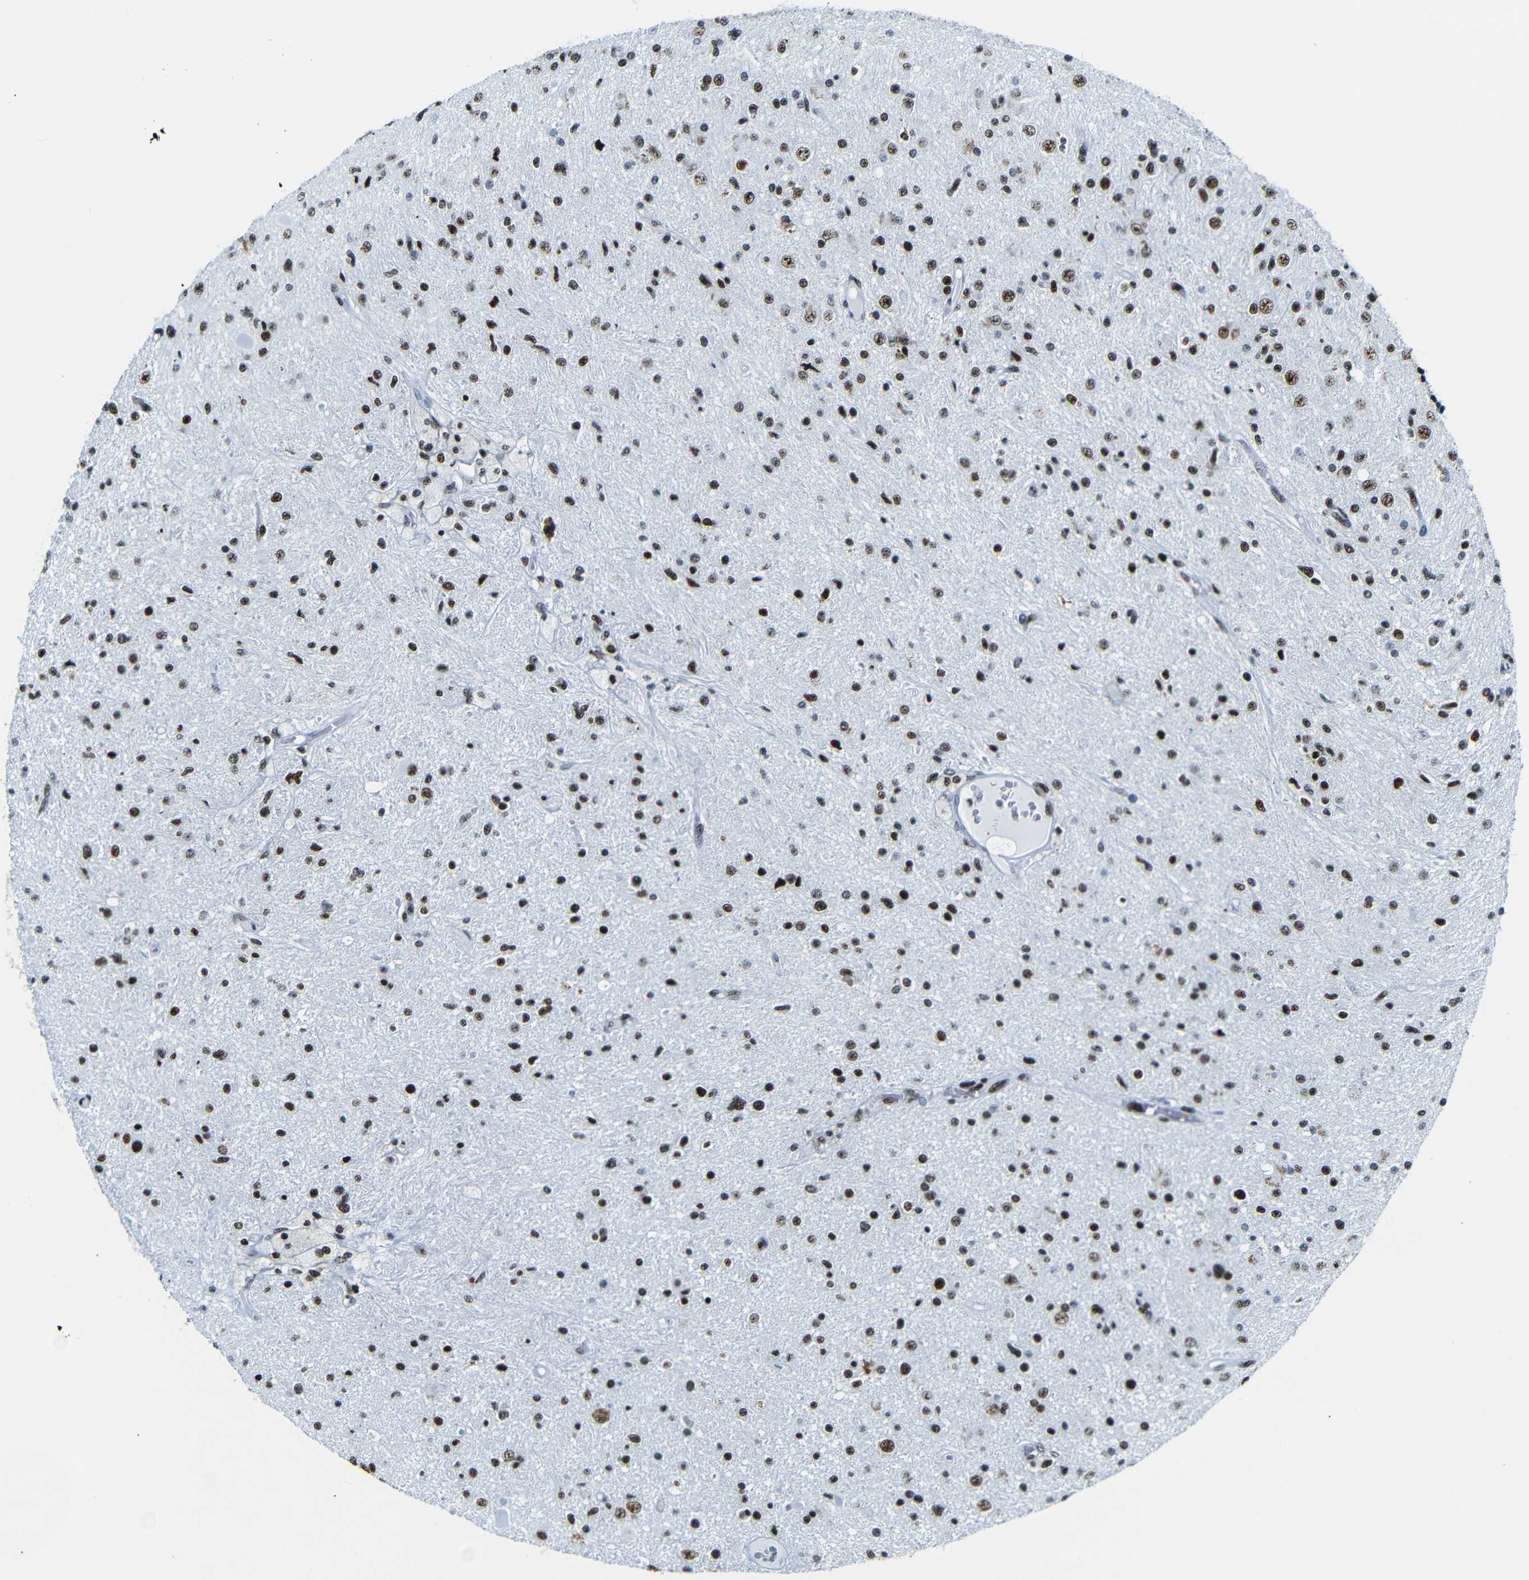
{"staining": {"intensity": "strong", "quantity": ">75%", "location": "nuclear"}, "tissue": "glioma", "cell_type": "Tumor cells", "image_type": "cancer", "snomed": [{"axis": "morphology", "description": "Glioma, malignant, High grade"}, {"axis": "topography", "description": "Brain"}], "caption": "IHC histopathology image of neoplastic tissue: human malignant glioma (high-grade) stained using immunohistochemistry (IHC) reveals high levels of strong protein expression localized specifically in the nuclear of tumor cells, appearing as a nuclear brown color.", "gene": "SRSF1", "patient": {"sex": "male", "age": 33}}